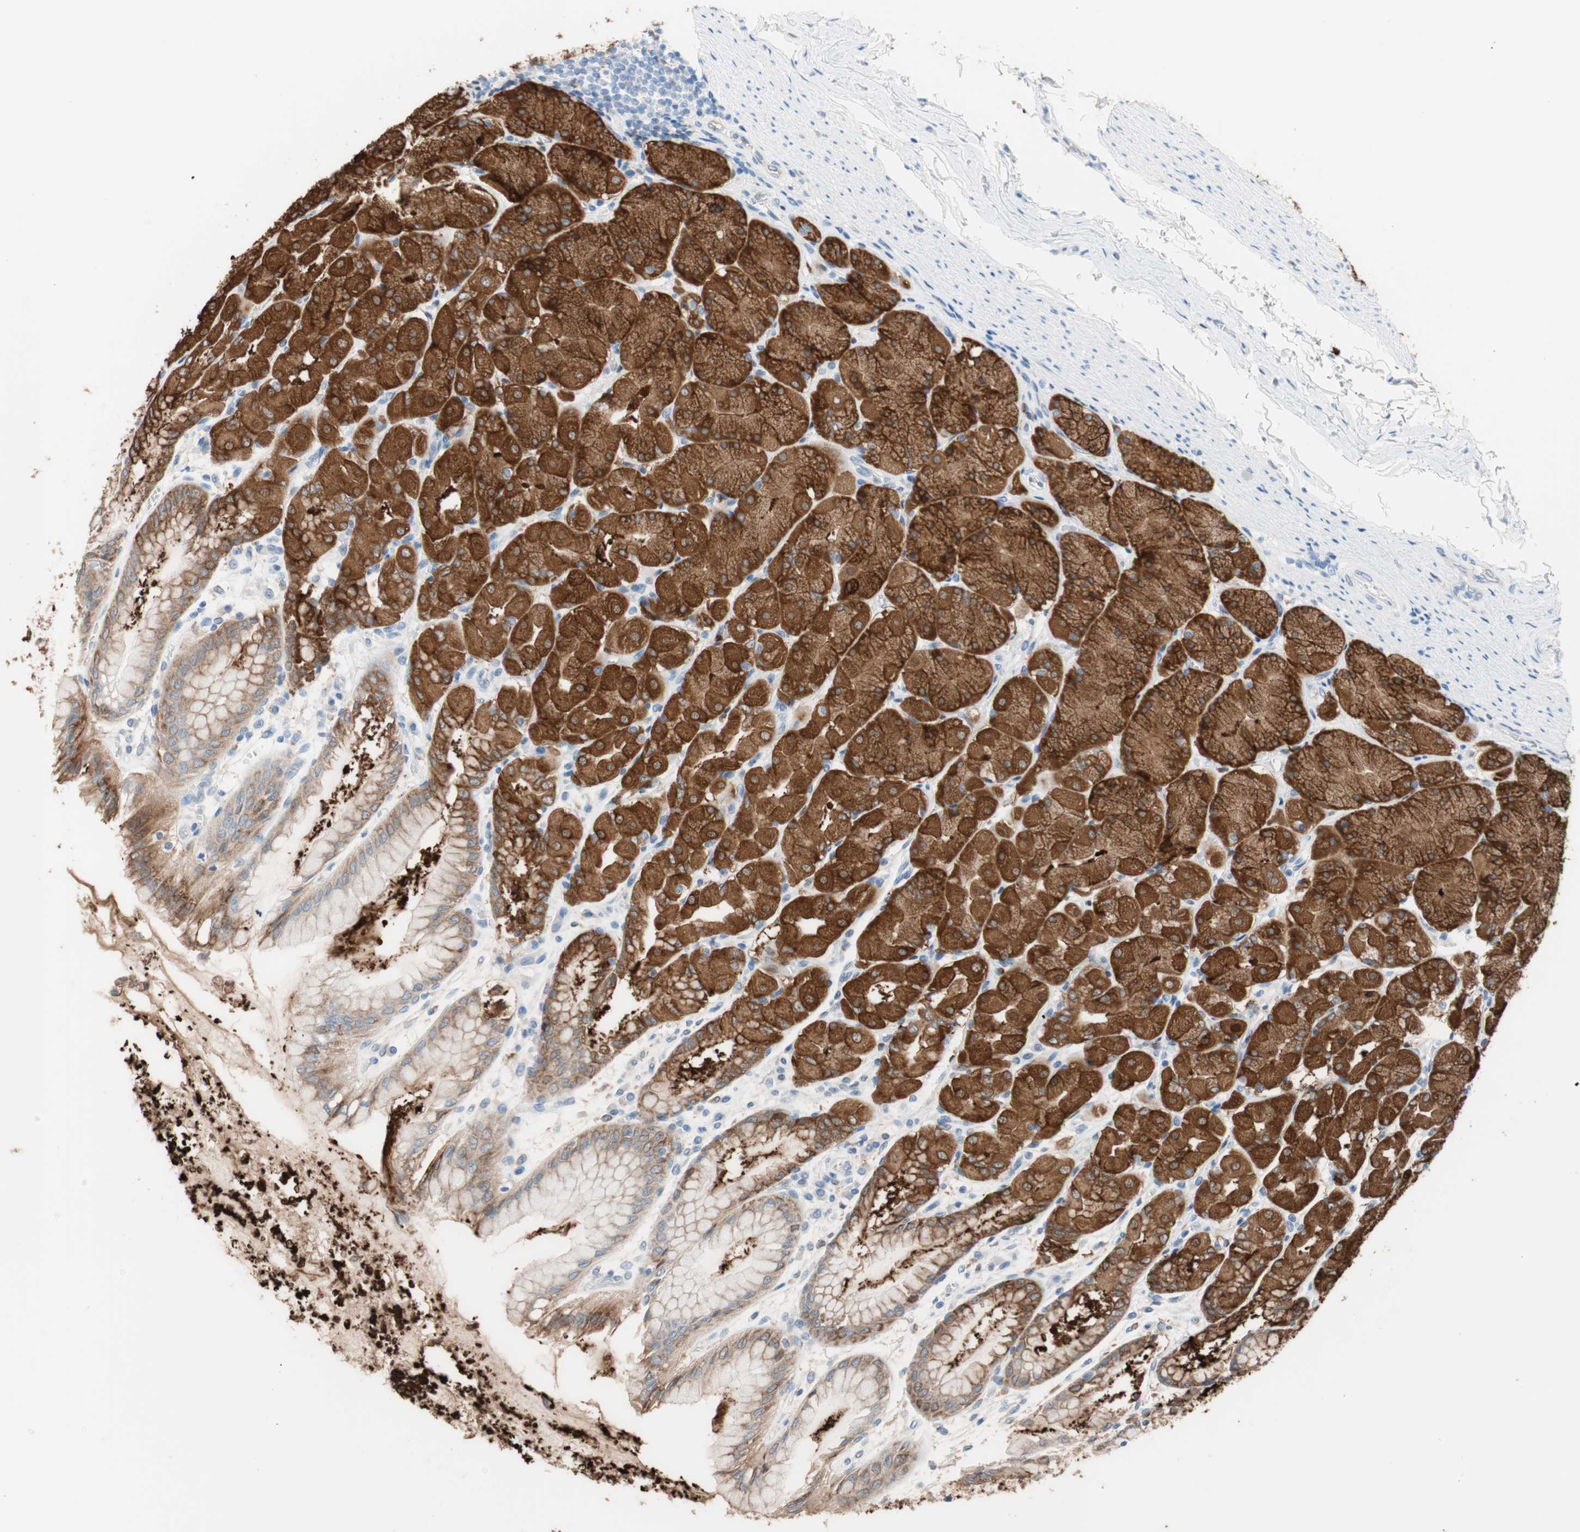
{"staining": {"intensity": "strong", "quantity": ">75%", "location": "cytoplasmic/membranous"}, "tissue": "stomach", "cell_type": "Glandular cells", "image_type": "normal", "snomed": [{"axis": "morphology", "description": "Normal tissue, NOS"}, {"axis": "topography", "description": "Stomach, upper"}], "caption": "There is high levels of strong cytoplasmic/membranous expression in glandular cells of unremarkable stomach, as demonstrated by immunohistochemical staining (brown color).", "gene": "GLUL", "patient": {"sex": "female", "age": 56}}